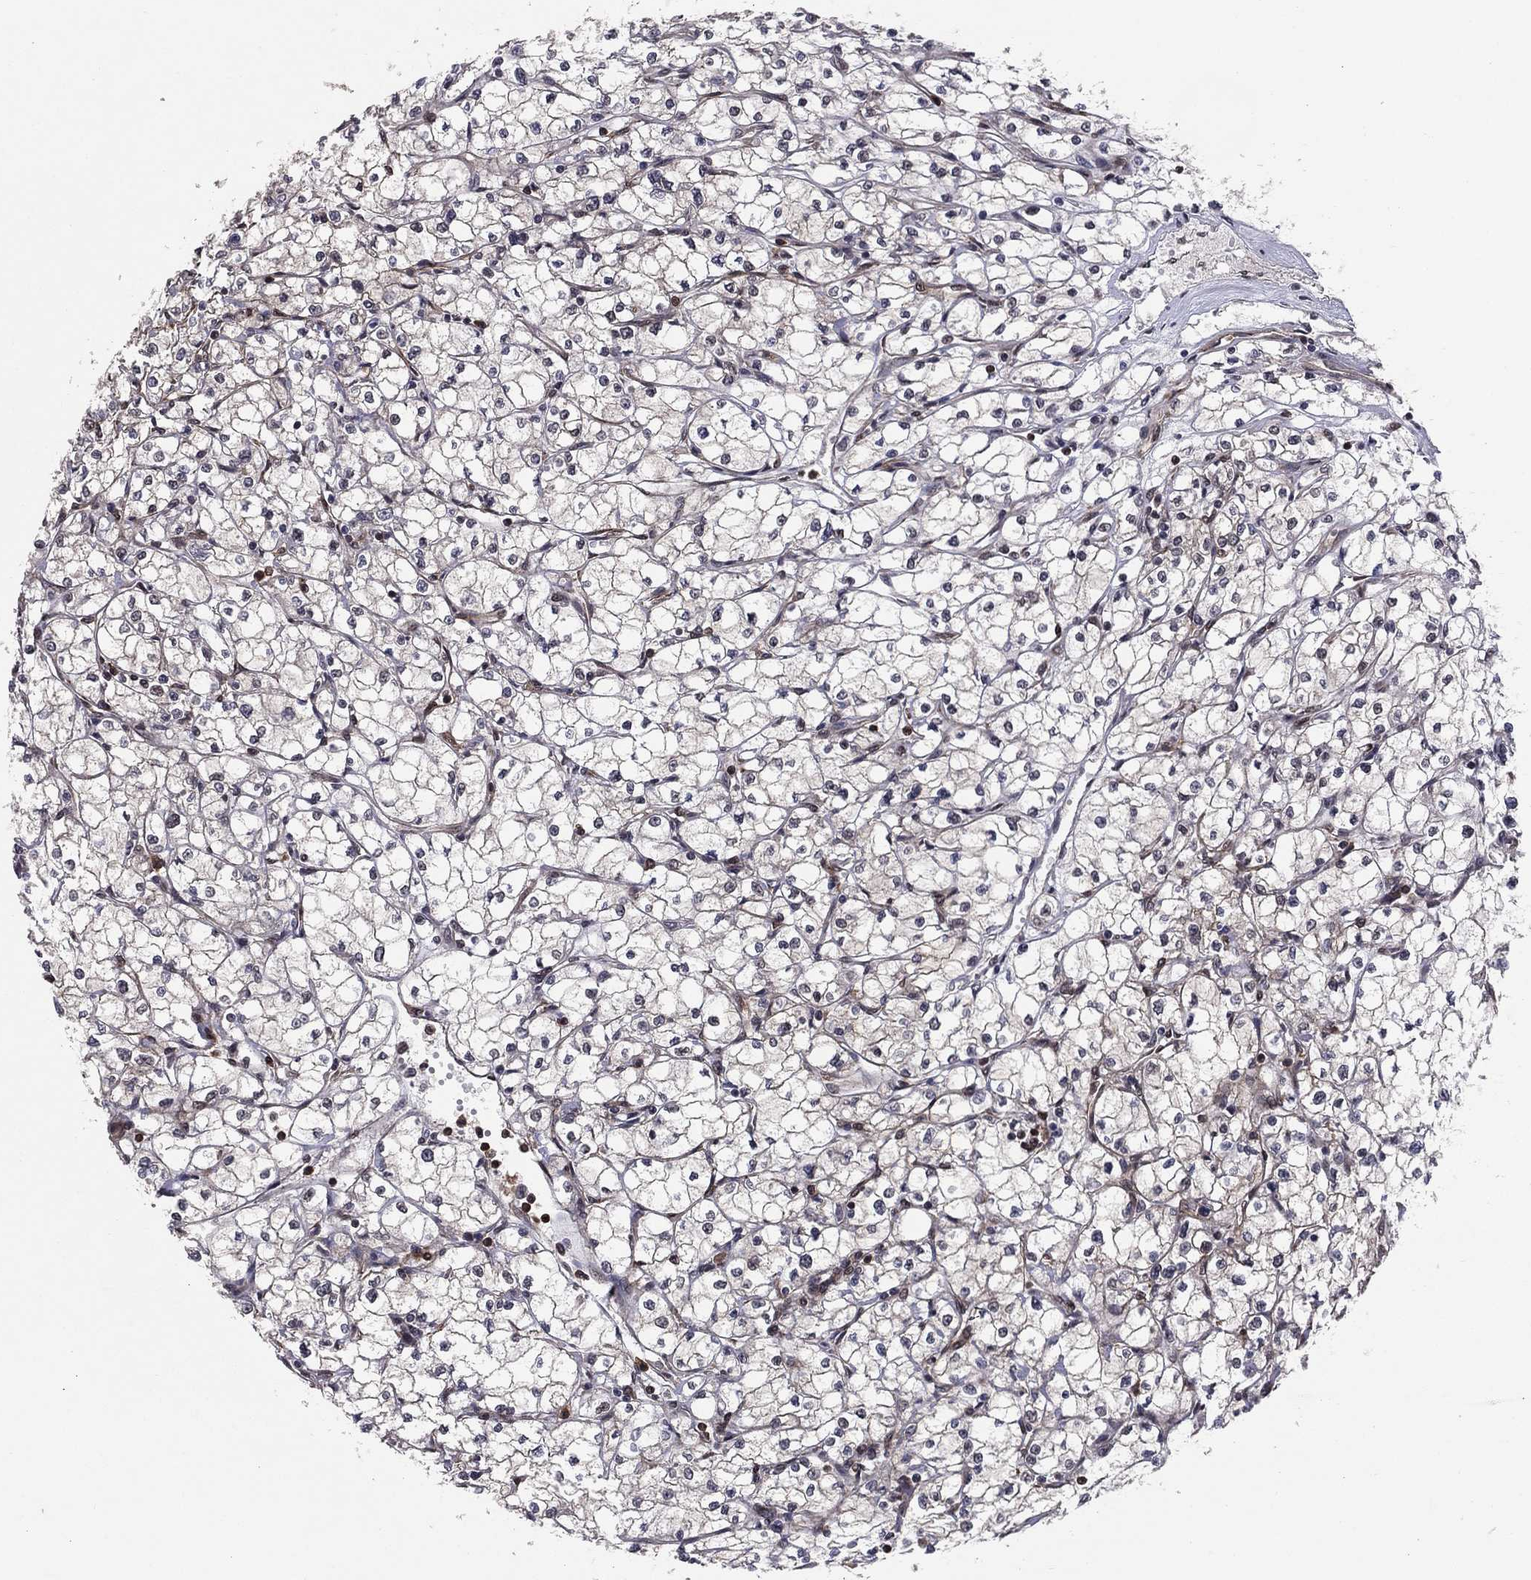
{"staining": {"intensity": "moderate", "quantity": "25%-75%", "location": "cytoplasmic/membranous,nuclear"}, "tissue": "renal cancer", "cell_type": "Tumor cells", "image_type": "cancer", "snomed": [{"axis": "morphology", "description": "Adenocarcinoma, NOS"}, {"axis": "topography", "description": "Kidney"}], "caption": "Protein positivity by immunohistochemistry exhibits moderate cytoplasmic/membranous and nuclear positivity in approximately 25%-75% of tumor cells in renal cancer (adenocarcinoma). (DAB (3,3'-diaminobenzidine) = brown stain, brightfield microscopy at high magnification).", "gene": "SSX2IP", "patient": {"sex": "male", "age": 67}}